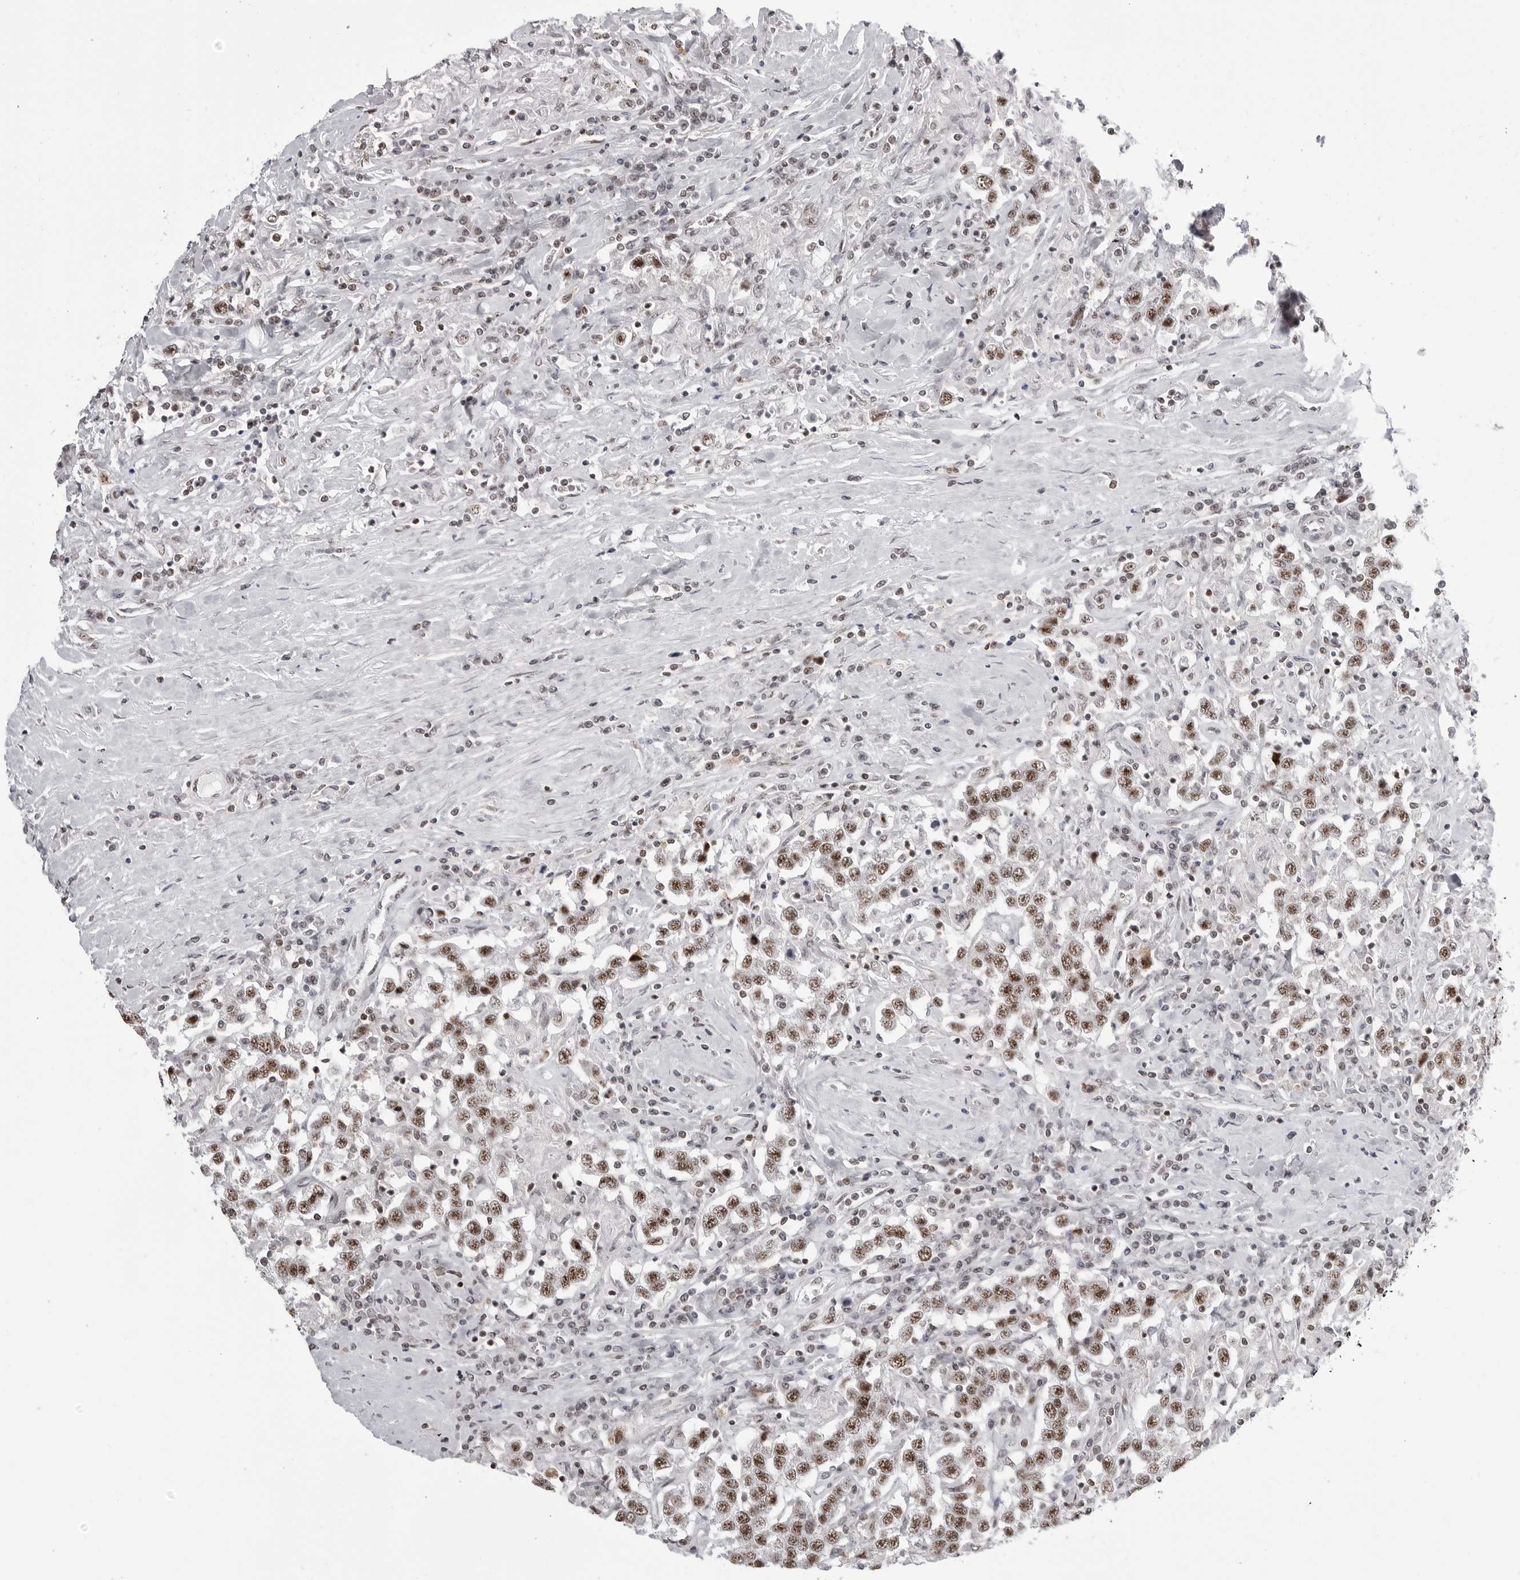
{"staining": {"intensity": "moderate", "quantity": ">75%", "location": "nuclear"}, "tissue": "testis cancer", "cell_type": "Tumor cells", "image_type": "cancer", "snomed": [{"axis": "morphology", "description": "Seminoma, NOS"}, {"axis": "topography", "description": "Testis"}], "caption": "An image showing moderate nuclear staining in approximately >75% of tumor cells in seminoma (testis), as visualized by brown immunohistochemical staining.", "gene": "WRAP53", "patient": {"sex": "male", "age": 41}}